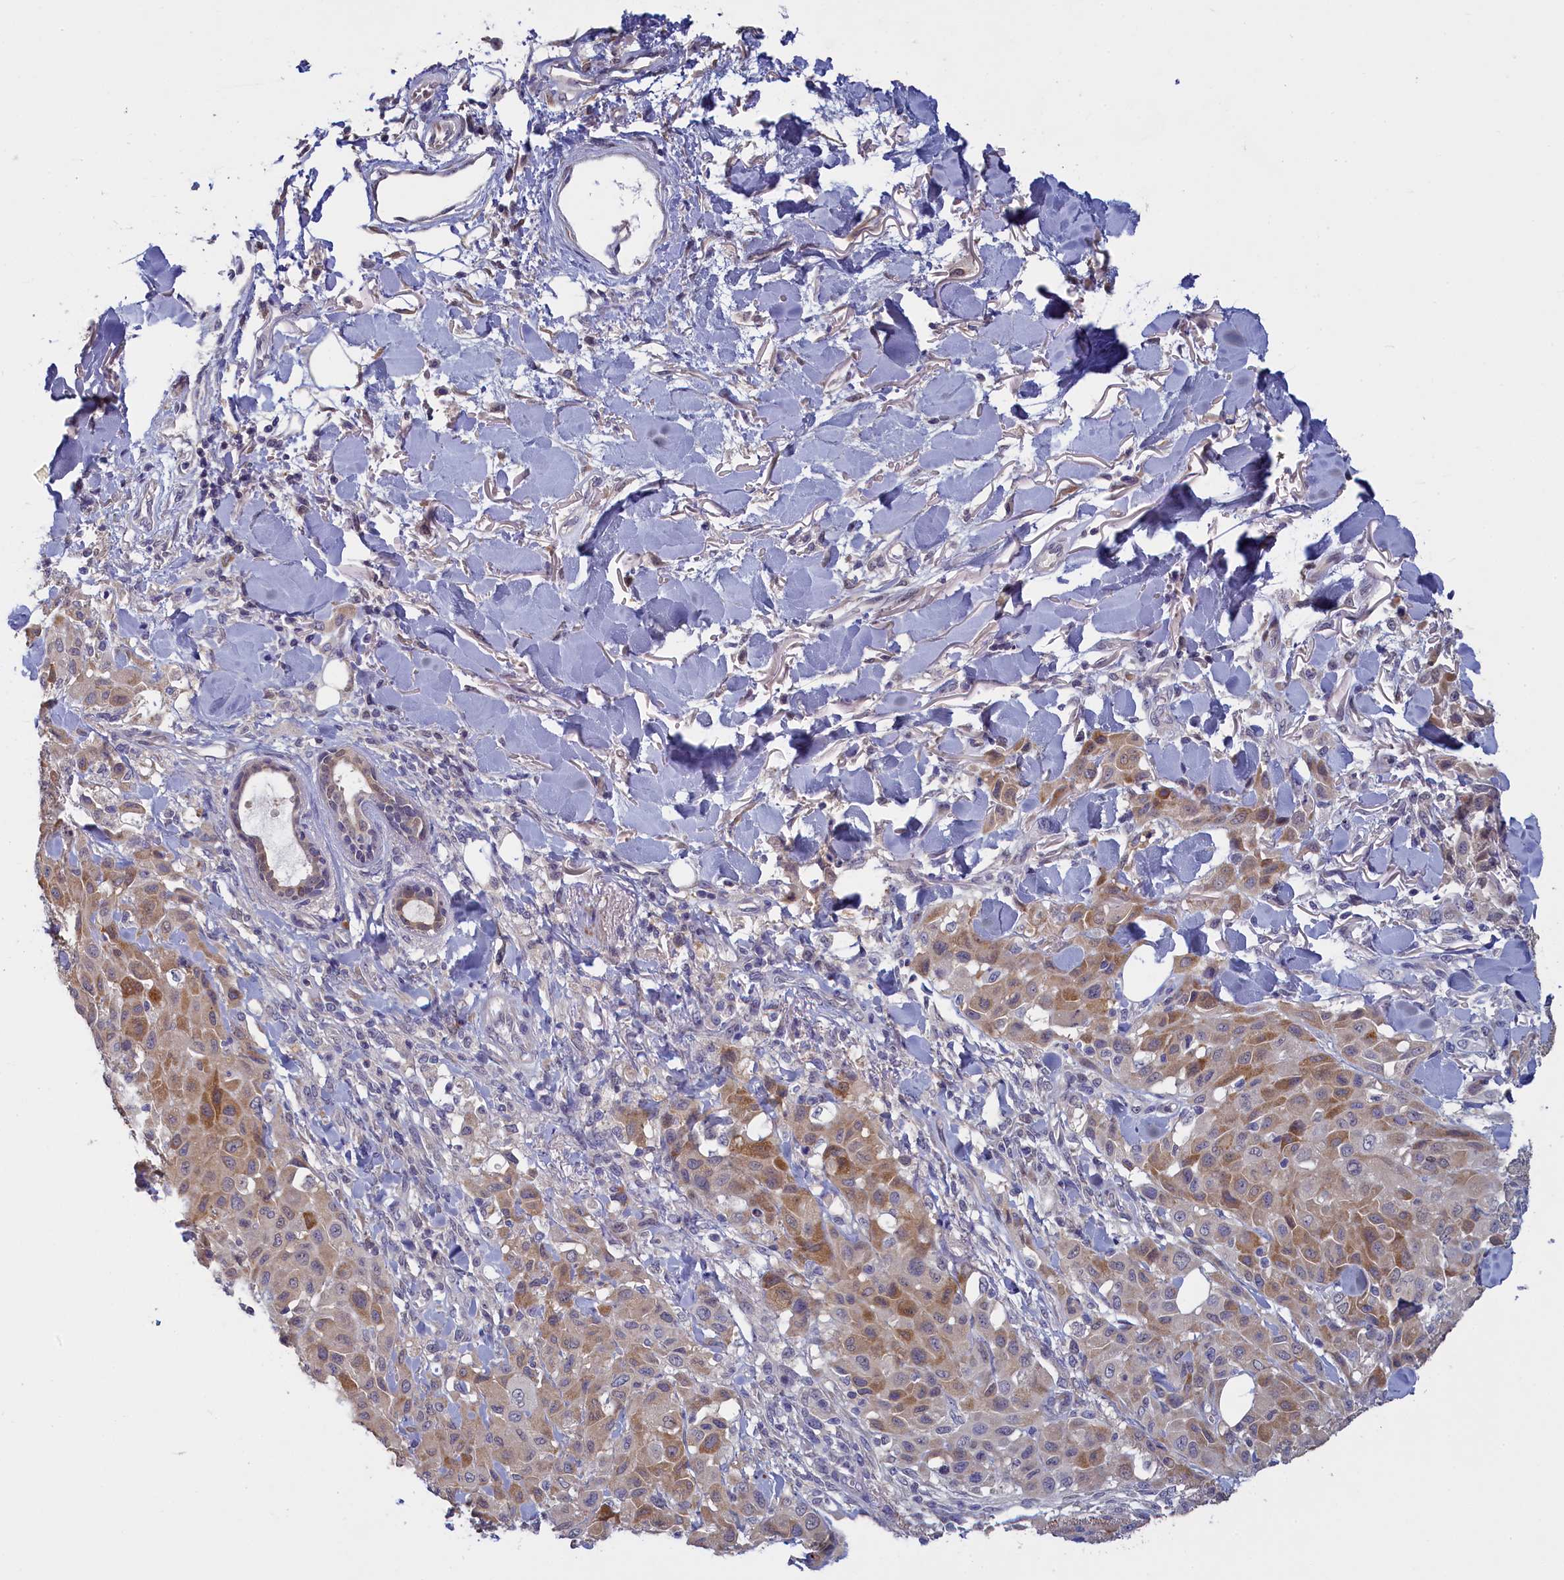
{"staining": {"intensity": "moderate", "quantity": ">75%", "location": "cytoplasmic/membranous"}, "tissue": "melanoma", "cell_type": "Tumor cells", "image_type": "cancer", "snomed": [{"axis": "morphology", "description": "Malignant melanoma, Metastatic site"}, {"axis": "topography", "description": "Skin"}], "caption": "Immunohistochemical staining of human melanoma reveals moderate cytoplasmic/membranous protein positivity in approximately >75% of tumor cells. The protein is stained brown, and the nuclei are stained in blue (DAB (3,3'-diaminobenzidine) IHC with brightfield microscopy, high magnification).", "gene": "UCHL3", "patient": {"sex": "female", "age": 81}}